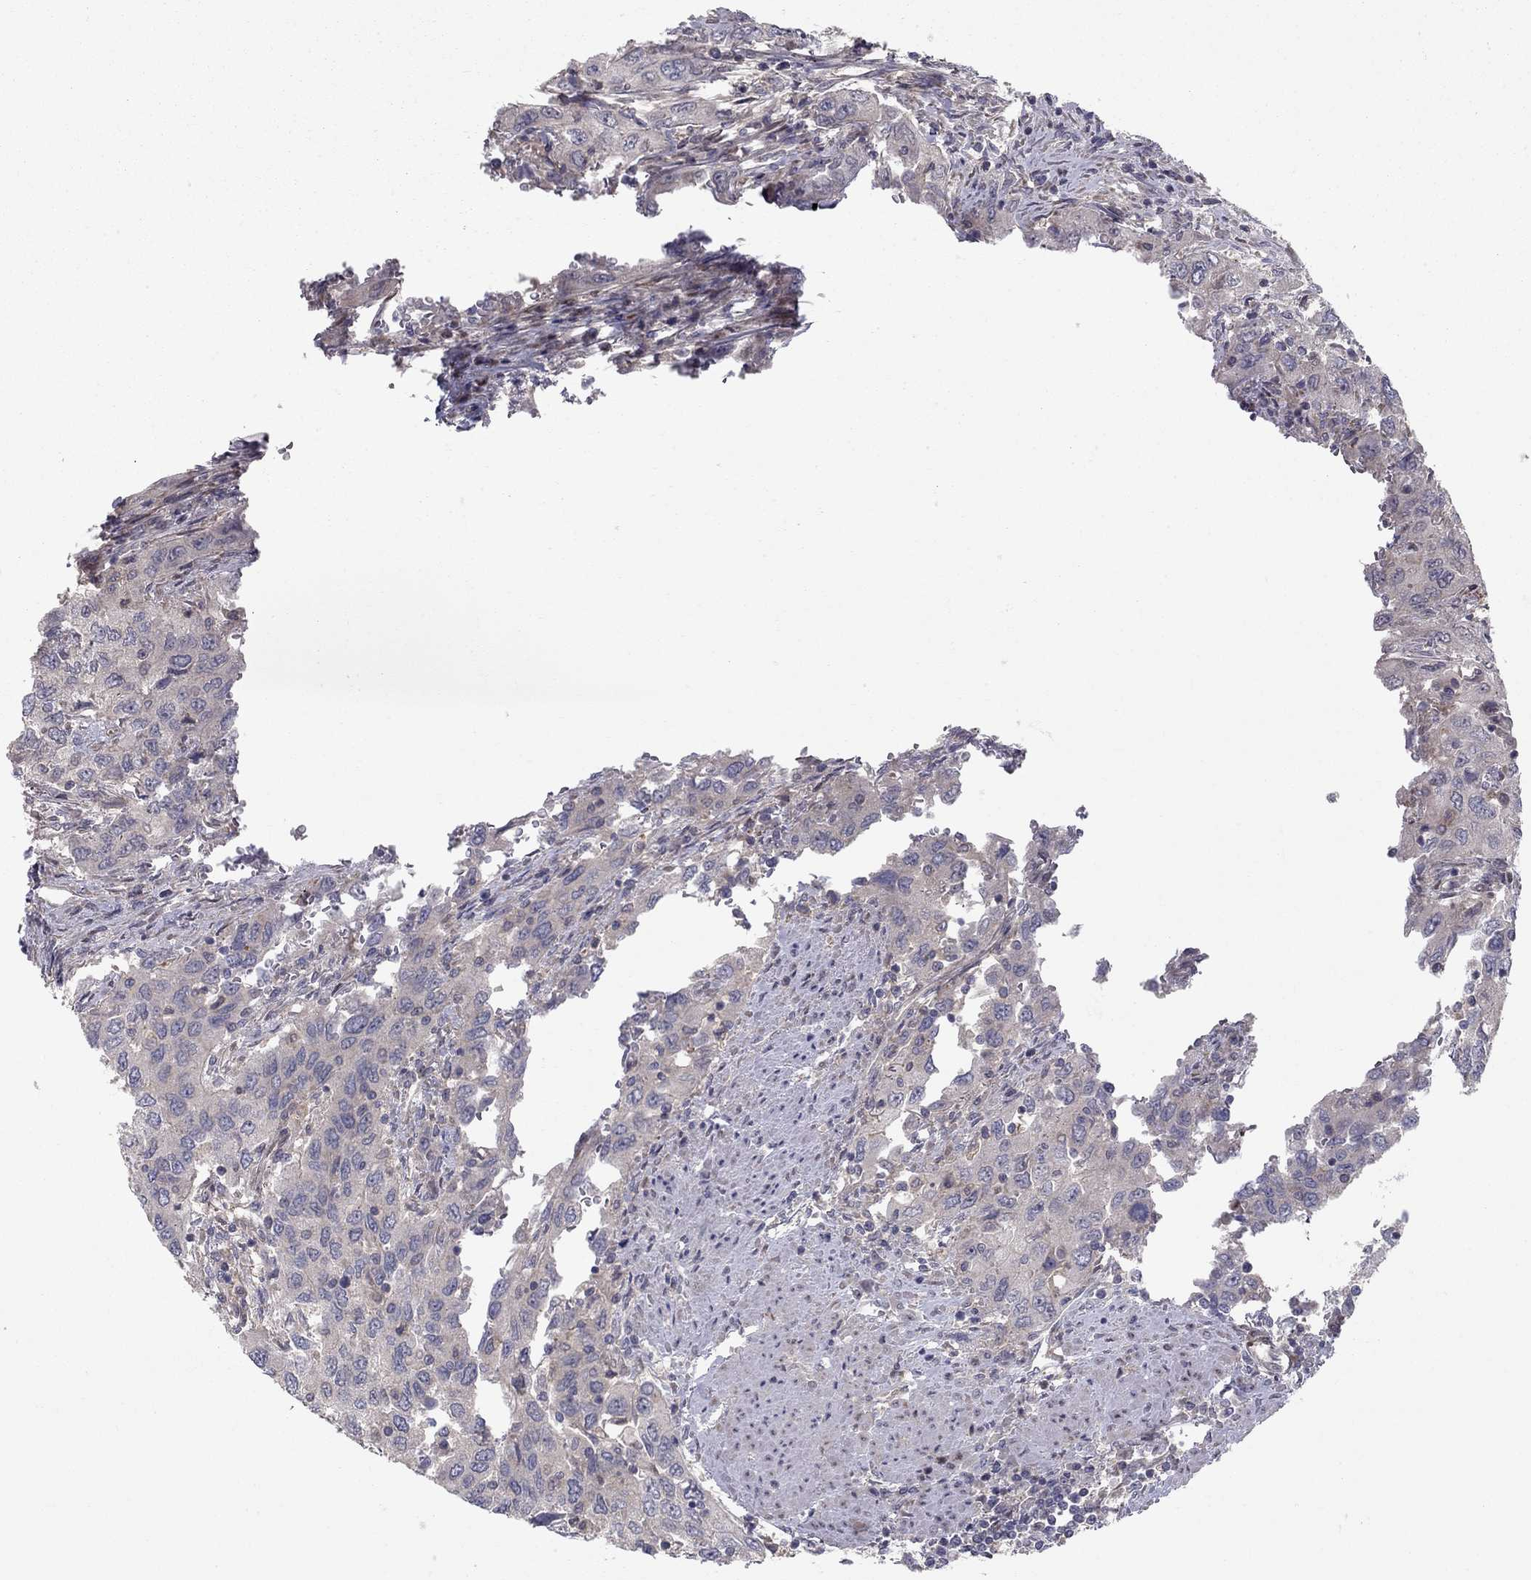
{"staining": {"intensity": "negative", "quantity": "none", "location": "none"}, "tissue": "urothelial cancer", "cell_type": "Tumor cells", "image_type": "cancer", "snomed": [{"axis": "morphology", "description": "Urothelial carcinoma, High grade"}, {"axis": "topography", "description": "Urinary bladder"}], "caption": "Urothelial cancer stained for a protein using IHC displays no expression tumor cells.", "gene": "DUSP7", "patient": {"sex": "male", "age": 76}}